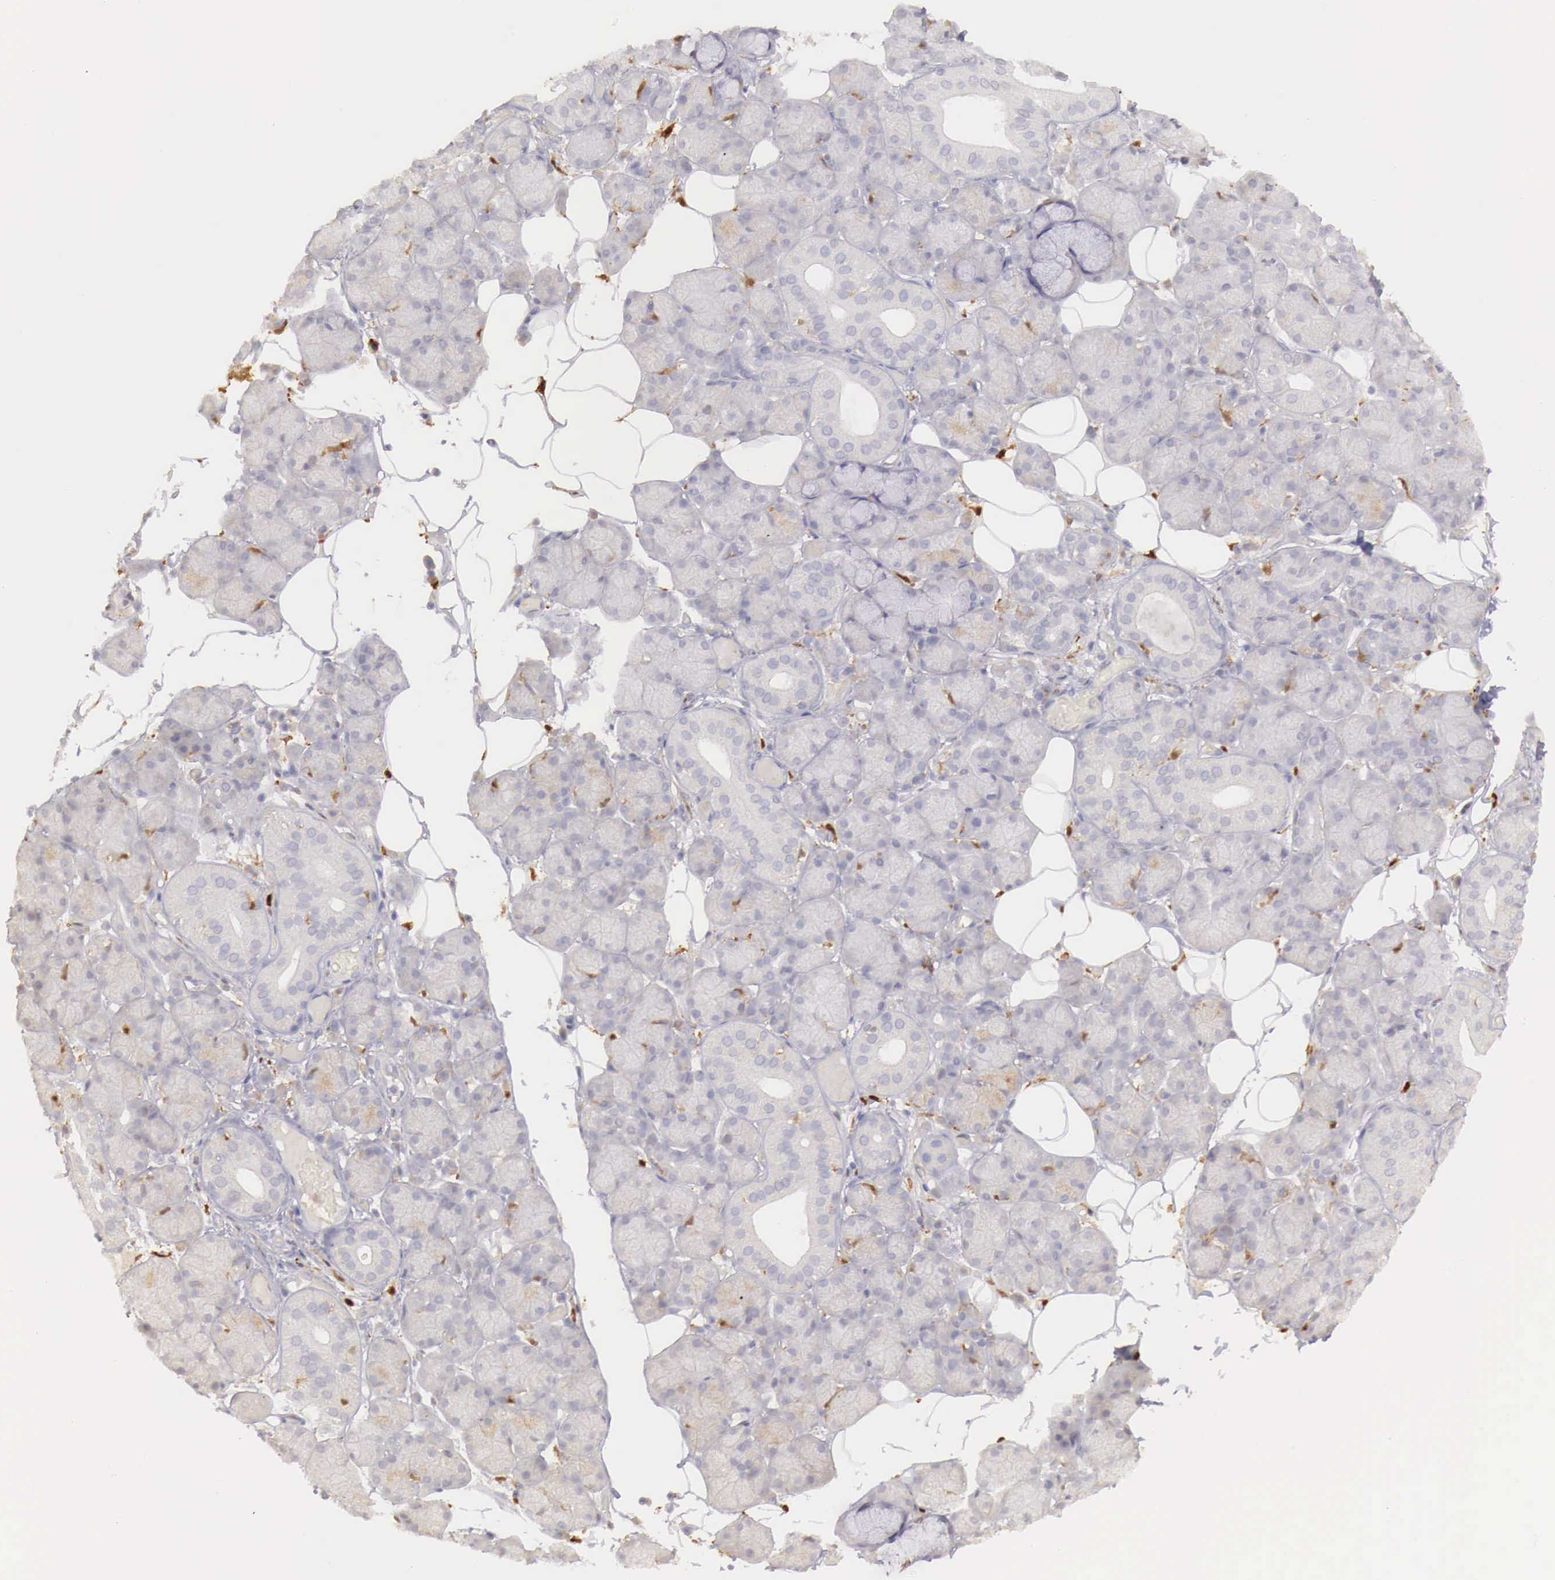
{"staining": {"intensity": "weak", "quantity": "<25%", "location": "cytoplasmic/membranous"}, "tissue": "salivary gland", "cell_type": "Glandular cells", "image_type": "normal", "snomed": [{"axis": "morphology", "description": "Normal tissue, NOS"}, {"axis": "topography", "description": "Salivary gland"}], "caption": "This is an immunohistochemistry (IHC) micrograph of unremarkable human salivary gland. There is no positivity in glandular cells.", "gene": "RENBP", "patient": {"sex": "male", "age": 54}}